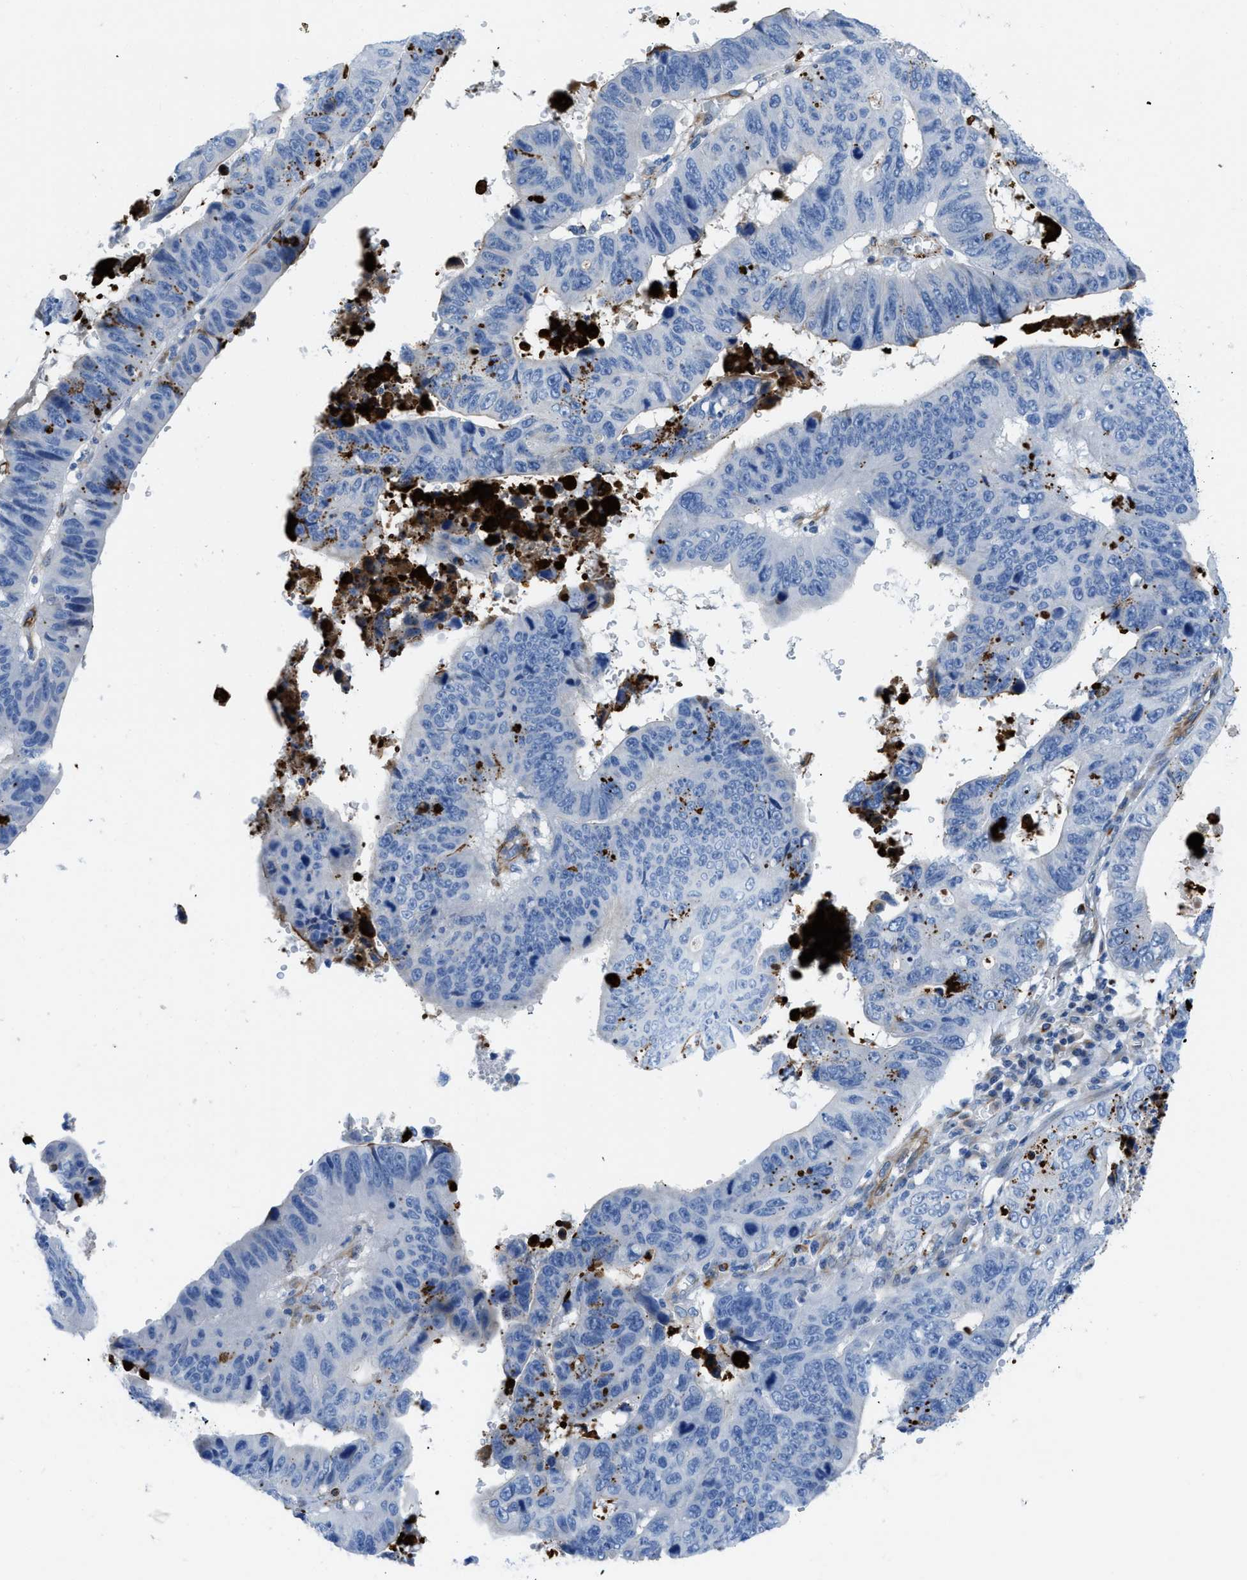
{"staining": {"intensity": "negative", "quantity": "none", "location": "none"}, "tissue": "stomach cancer", "cell_type": "Tumor cells", "image_type": "cancer", "snomed": [{"axis": "morphology", "description": "Adenocarcinoma, NOS"}, {"axis": "topography", "description": "Stomach"}], "caption": "Immunohistochemistry (IHC) photomicrograph of human stomach adenocarcinoma stained for a protein (brown), which shows no positivity in tumor cells.", "gene": "XCR1", "patient": {"sex": "male", "age": 59}}